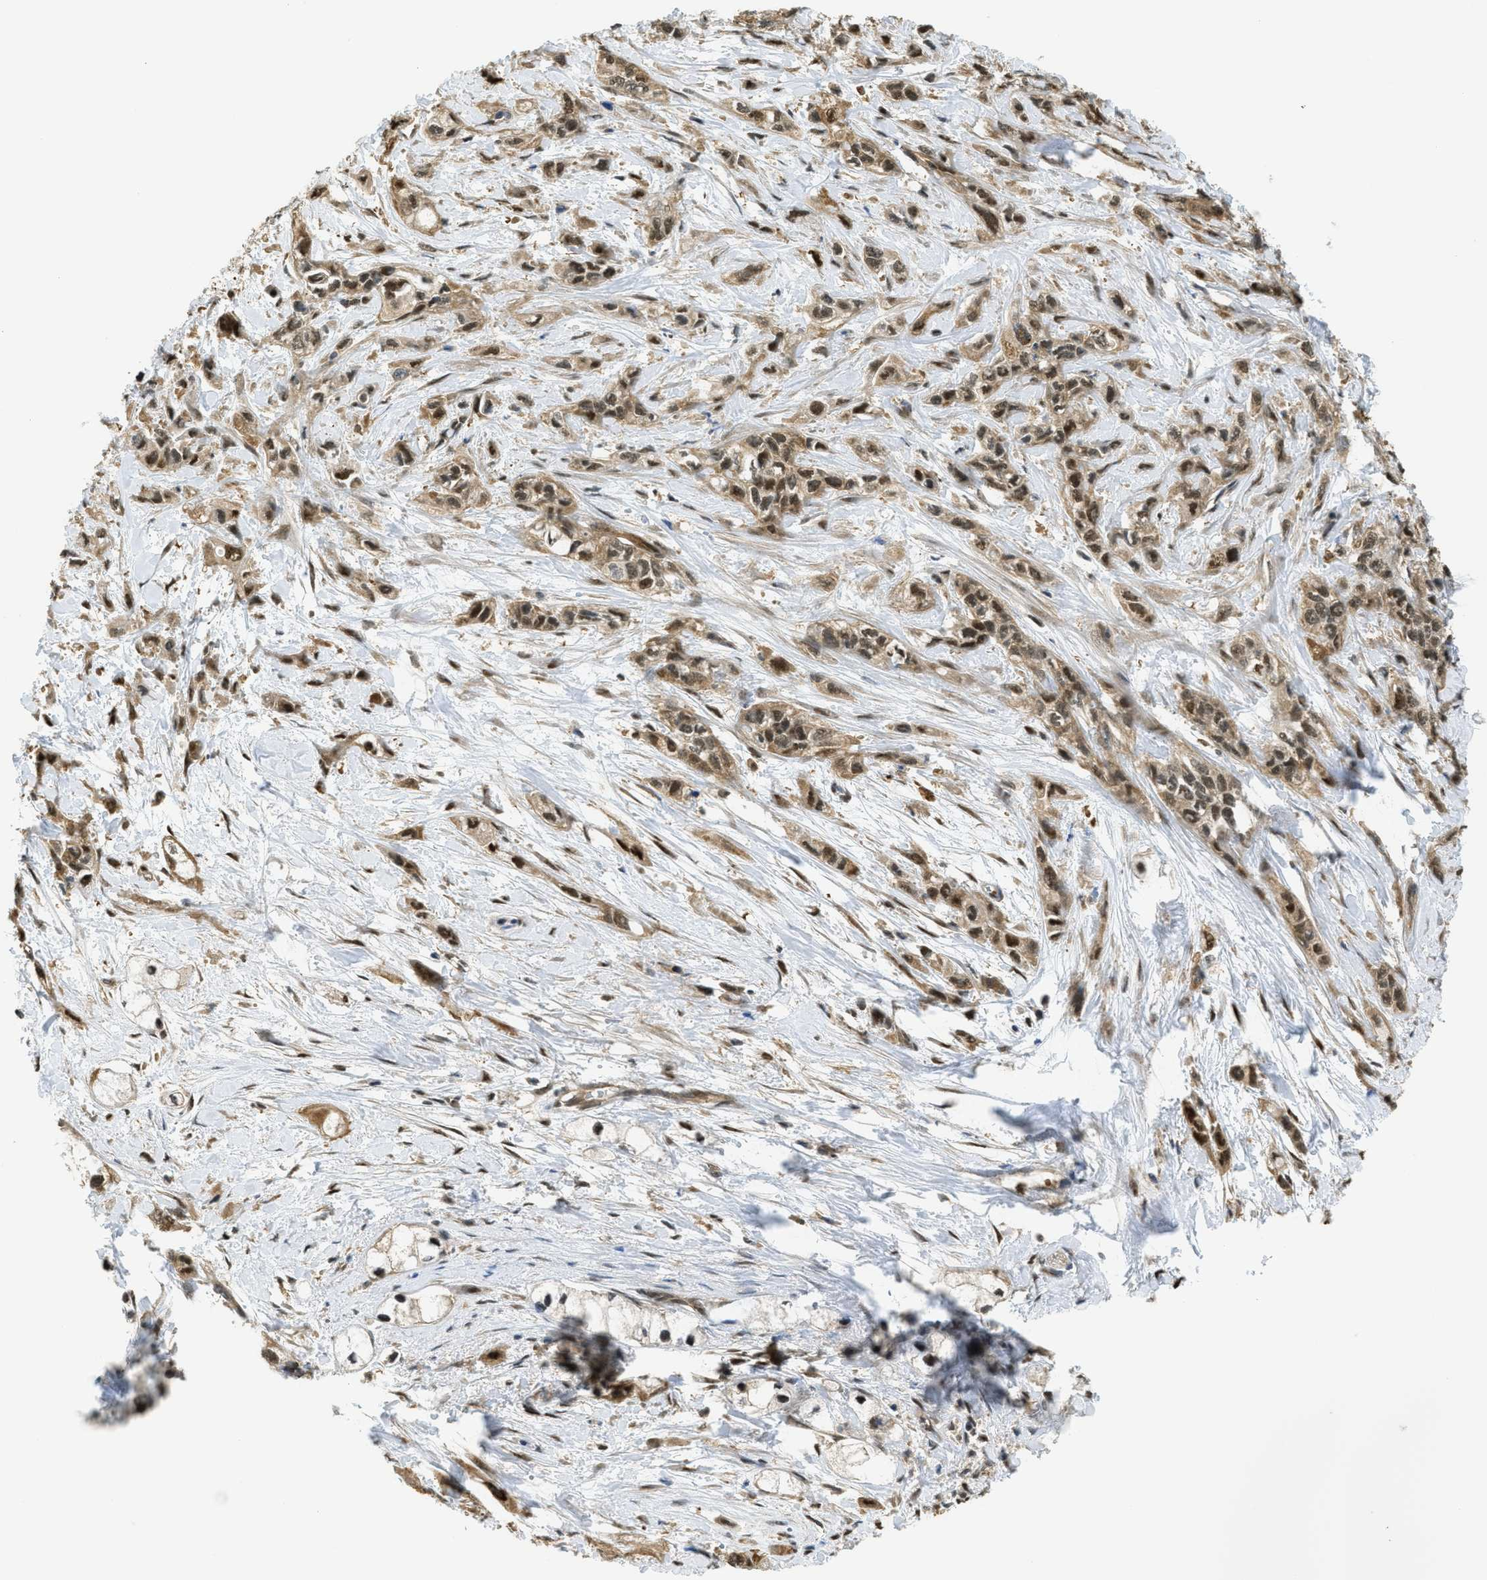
{"staining": {"intensity": "moderate", "quantity": ">75%", "location": "cytoplasmic/membranous,nuclear"}, "tissue": "pancreatic cancer", "cell_type": "Tumor cells", "image_type": "cancer", "snomed": [{"axis": "morphology", "description": "Adenocarcinoma, NOS"}, {"axis": "topography", "description": "Pancreas"}], "caption": "The immunohistochemical stain labels moderate cytoplasmic/membranous and nuclear positivity in tumor cells of pancreatic adenocarcinoma tissue. Immunohistochemistry stains the protein in brown and the nuclei are stained blue.", "gene": "PSMC5", "patient": {"sex": "male", "age": 74}}